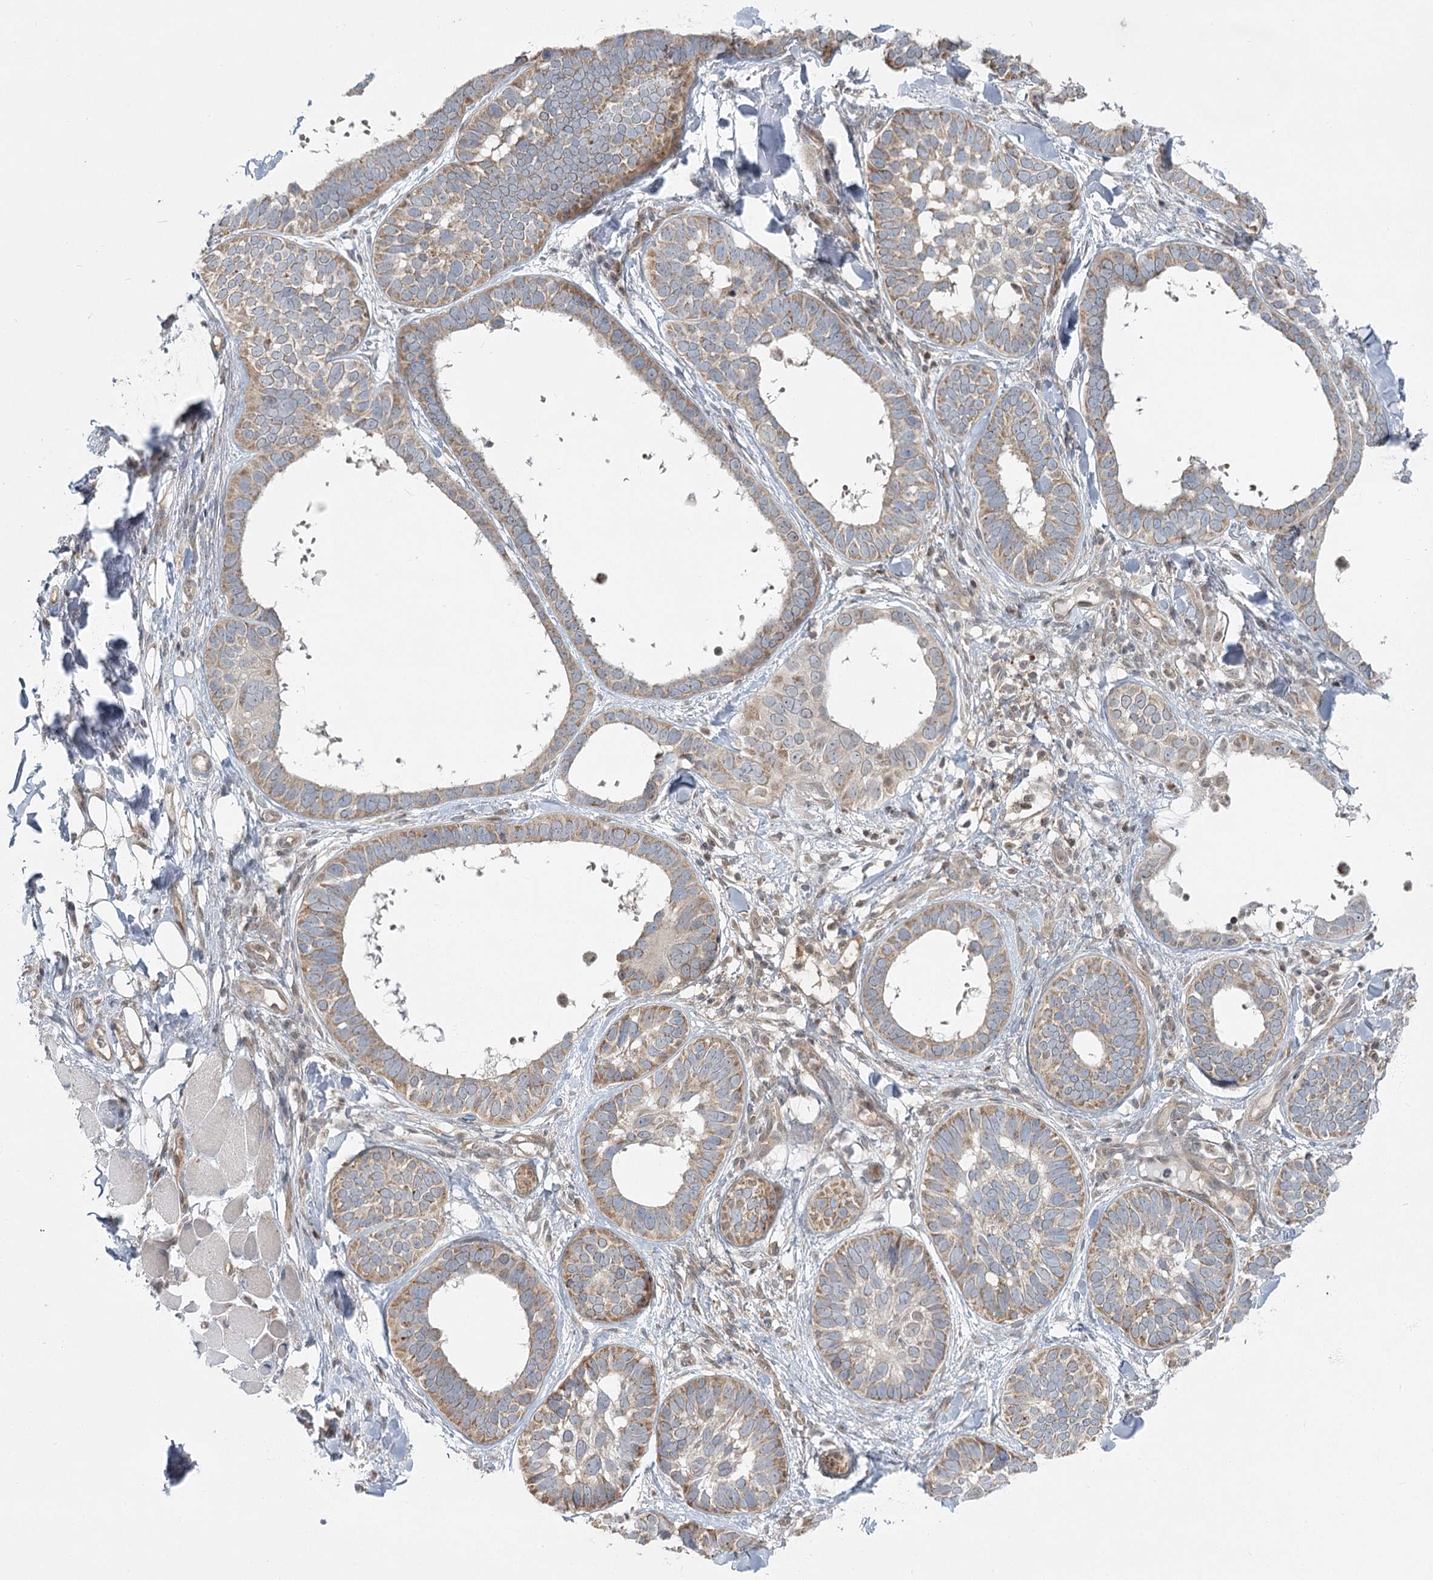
{"staining": {"intensity": "moderate", "quantity": ">75%", "location": "cytoplasmic/membranous"}, "tissue": "skin cancer", "cell_type": "Tumor cells", "image_type": "cancer", "snomed": [{"axis": "morphology", "description": "Basal cell carcinoma"}, {"axis": "topography", "description": "Skin"}], "caption": "Moderate cytoplasmic/membranous protein expression is seen in approximately >75% of tumor cells in skin cancer.", "gene": "THNSL1", "patient": {"sex": "male", "age": 62}}